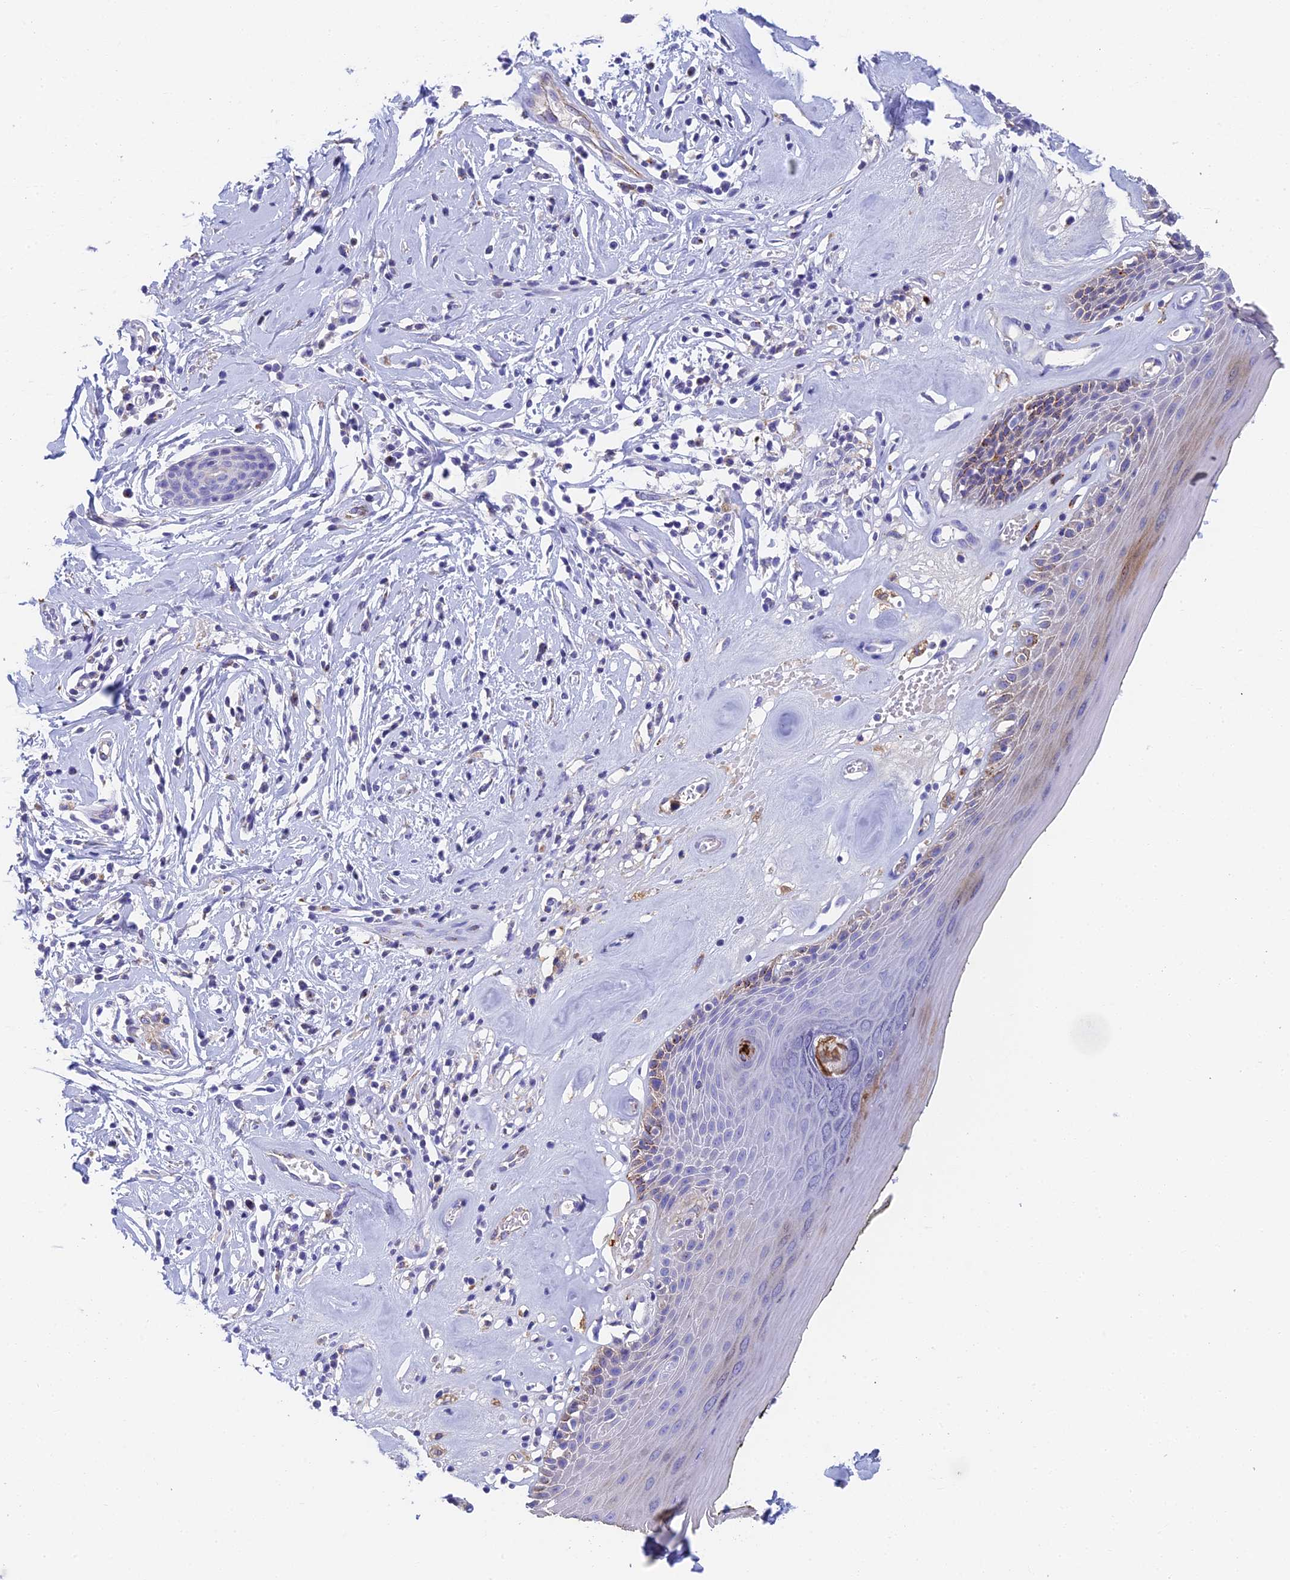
{"staining": {"intensity": "moderate", "quantity": "<25%", "location": "cytoplasmic/membranous"}, "tissue": "skin", "cell_type": "Epidermal cells", "image_type": "normal", "snomed": [{"axis": "morphology", "description": "Normal tissue, NOS"}, {"axis": "morphology", "description": "Inflammation, NOS"}, {"axis": "topography", "description": "Vulva"}], "caption": "This is a micrograph of immunohistochemistry staining of benign skin, which shows moderate staining in the cytoplasmic/membranous of epidermal cells.", "gene": "ADAMTS13", "patient": {"sex": "female", "age": 84}}